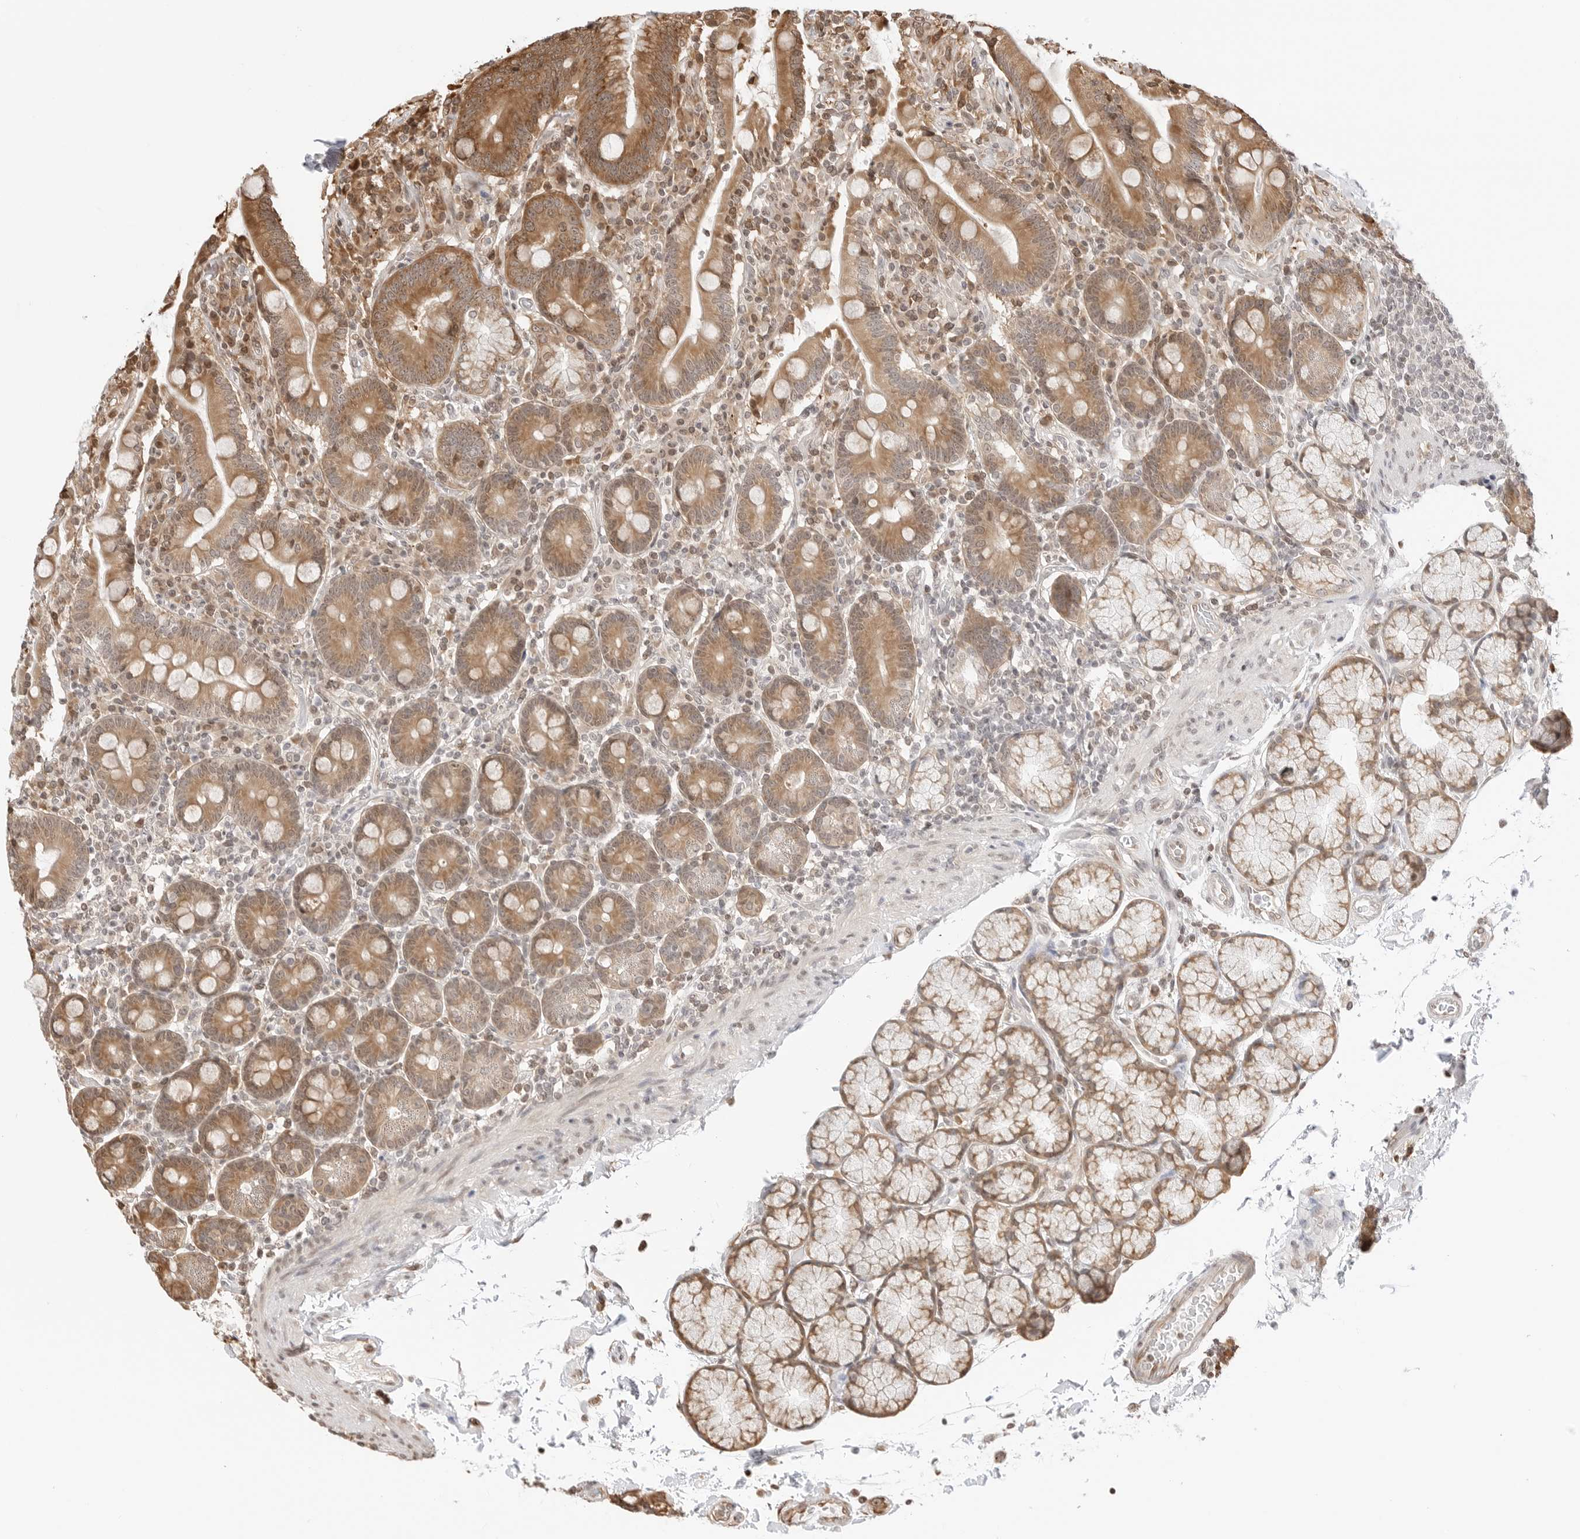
{"staining": {"intensity": "moderate", "quantity": ">75%", "location": "cytoplasmic/membranous"}, "tissue": "duodenum", "cell_type": "Glandular cells", "image_type": "normal", "snomed": [{"axis": "morphology", "description": "Normal tissue, NOS"}, {"axis": "topography", "description": "Small intestine, NOS"}], "caption": "Human duodenum stained with a brown dye exhibits moderate cytoplasmic/membranous positive expression in approximately >75% of glandular cells.", "gene": "FKBP14", "patient": {"sex": "female", "age": 71}}